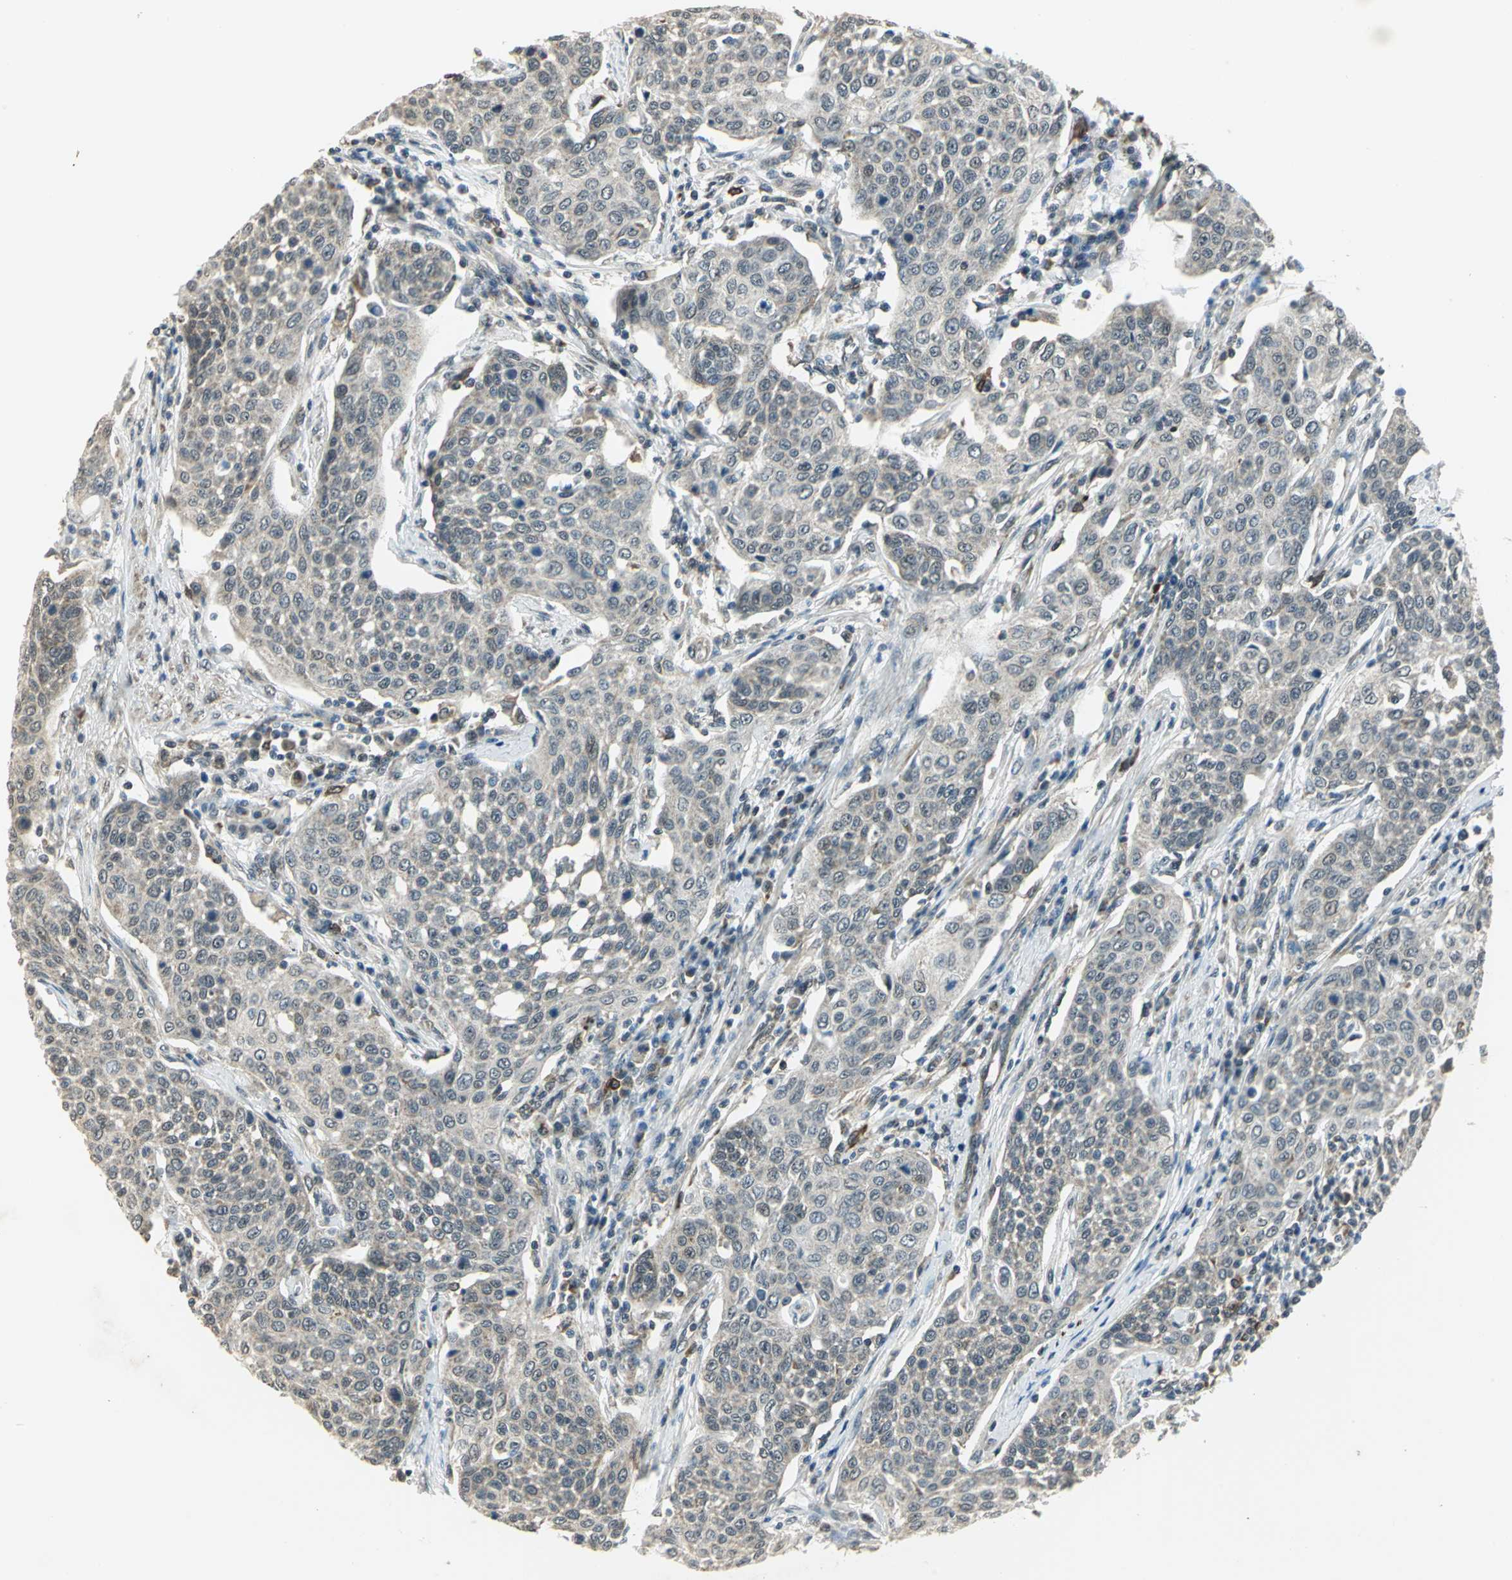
{"staining": {"intensity": "weak", "quantity": ">75%", "location": "cytoplasmic/membranous"}, "tissue": "cervical cancer", "cell_type": "Tumor cells", "image_type": "cancer", "snomed": [{"axis": "morphology", "description": "Squamous cell carcinoma, NOS"}, {"axis": "topography", "description": "Cervix"}], "caption": "Immunohistochemical staining of squamous cell carcinoma (cervical) reveals low levels of weak cytoplasmic/membranous positivity in approximately >75% of tumor cells.", "gene": "PLAGL2", "patient": {"sex": "female", "age": 34}}